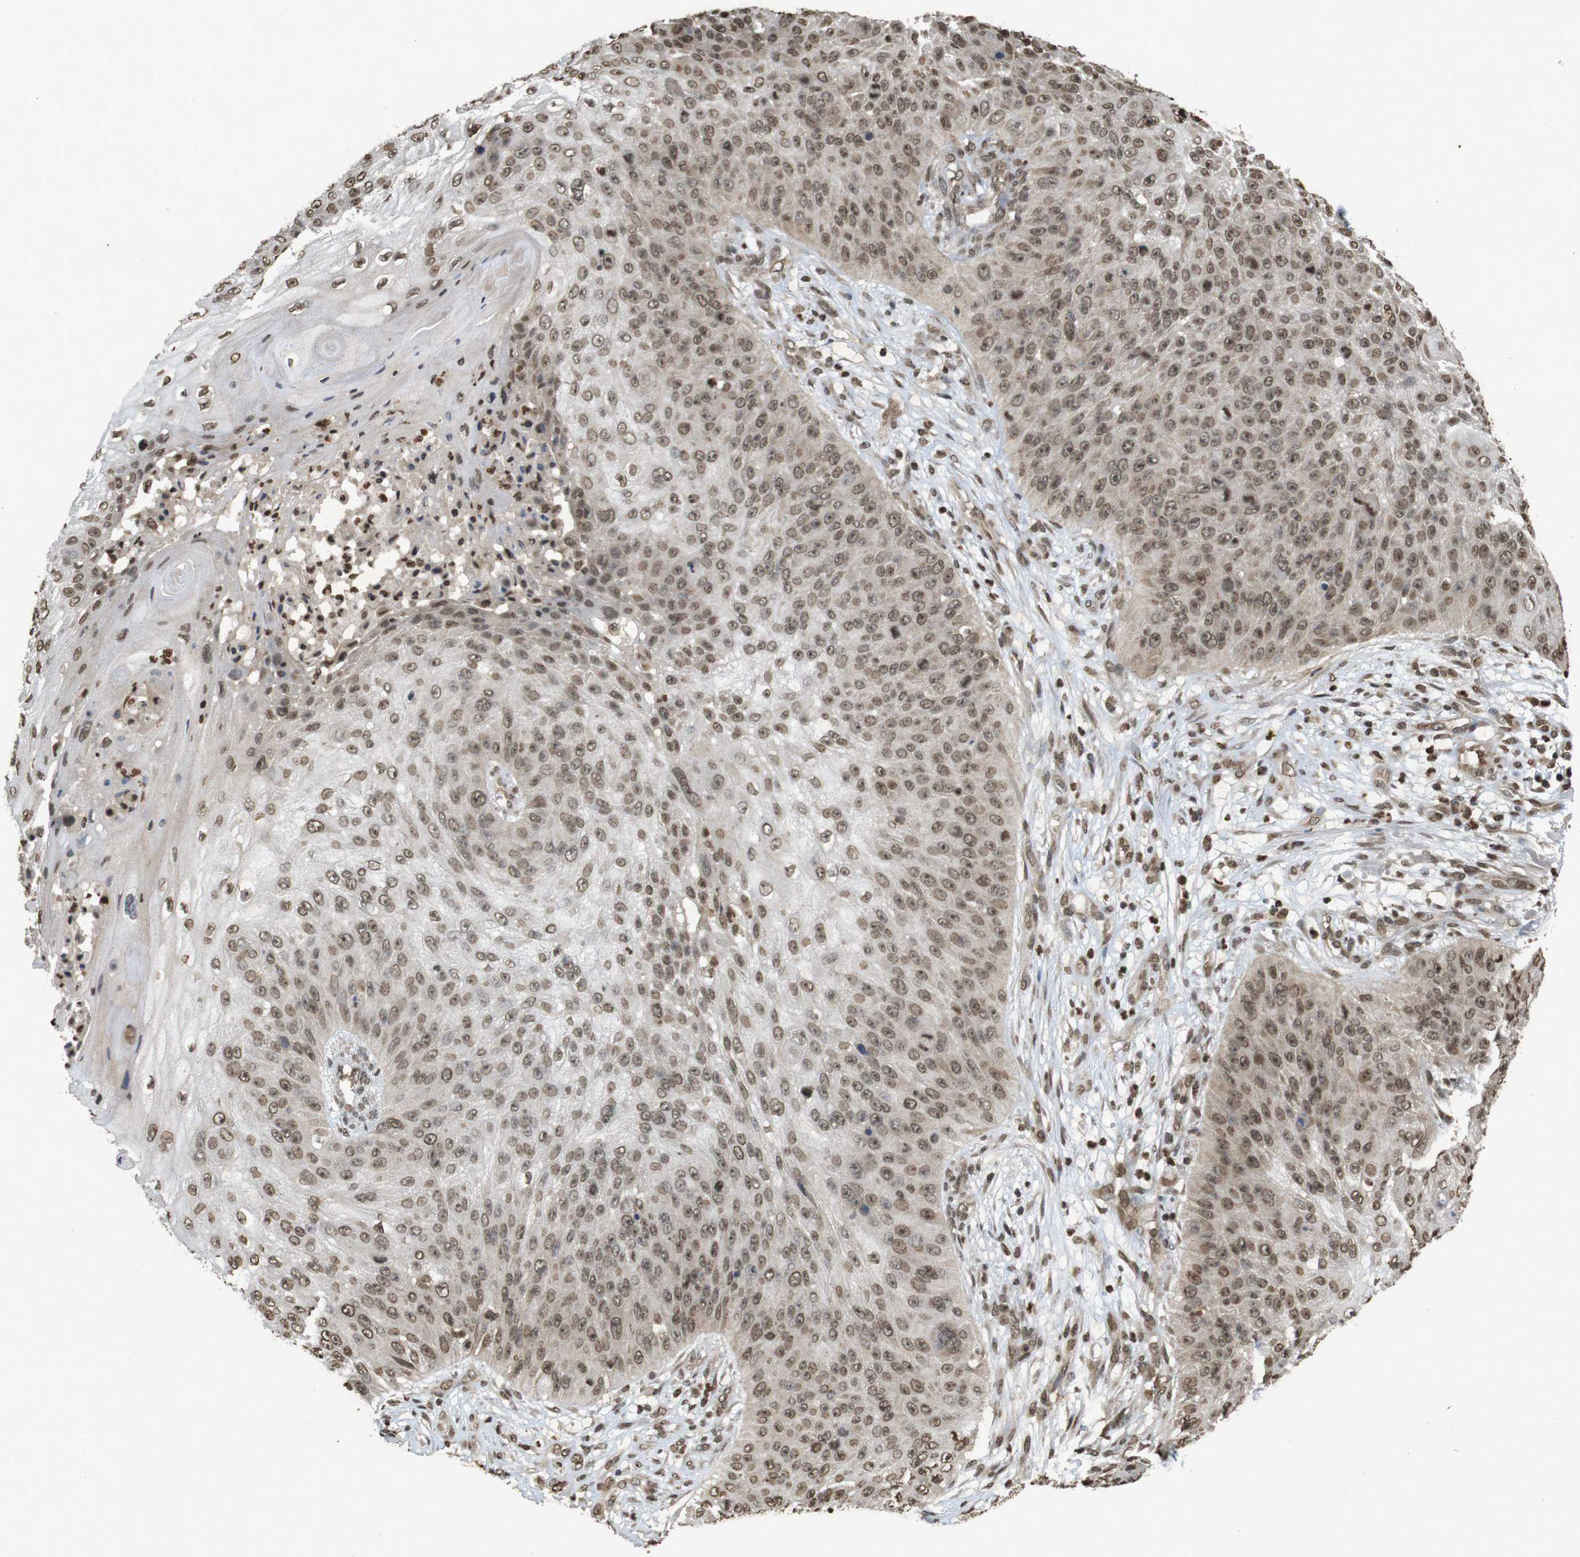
{"staining": {"intensity": "moderate", "quantity": ">75%", "location": "nuclear"}, "tissue": "skin cancer", "cell_type": "Tumor cells", "image_type": "cancer", "snomed": [{"axis": "morphology", "description": "Squamous cell carcinoma, NOS"}, {"axis": "topography", "description": "Skin"}], "caption": "A brown stain highlights moderate nuclear expression of a protein in skin cancer (squamous cell carcinoma) tumor cells.", "gene": "ORC4", "patient": {"sex": "female", "age": 80}}